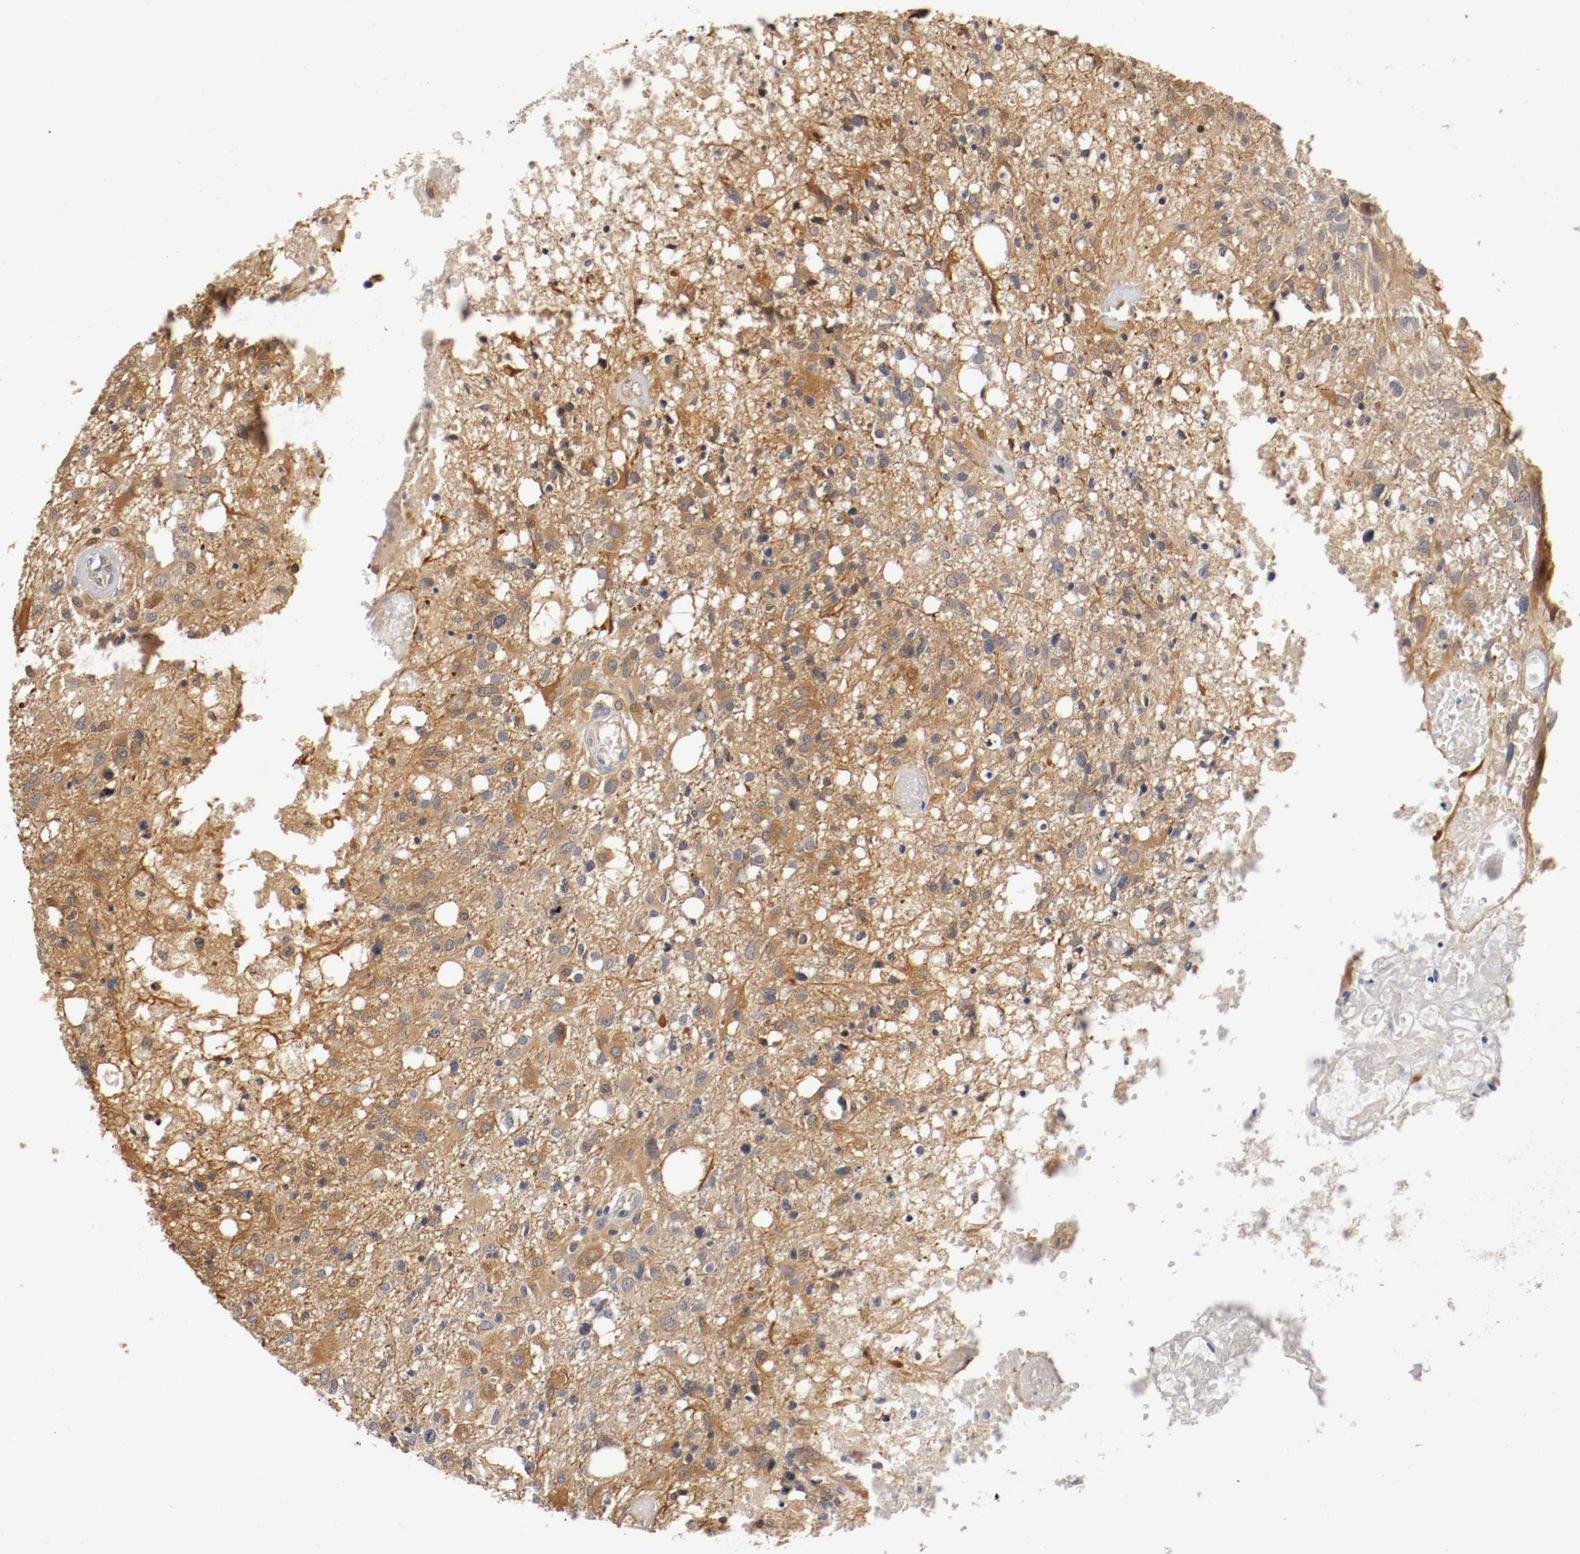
{"staining": {"intensity": "weak", "quantity": "25%-75%", "location": "cytoplasmic/membranous"}, "tissue": "glioma", "cell_type": "Tumor cells", "image_type": "cancer", "snomed": [{"axis": "morphology", "description": "Glioma, malignant, High grade"}, {"axis": "topography", "description": "Cerebral cortex"}], "caption": "There is low levels of weak cytoplasmic/membranous positivity in tumor cells of glioma, as demonstrated by immunohistochemical staining (brown color).", "gene": "RBM23", "patient": {"sex": "male", "age": 76}}